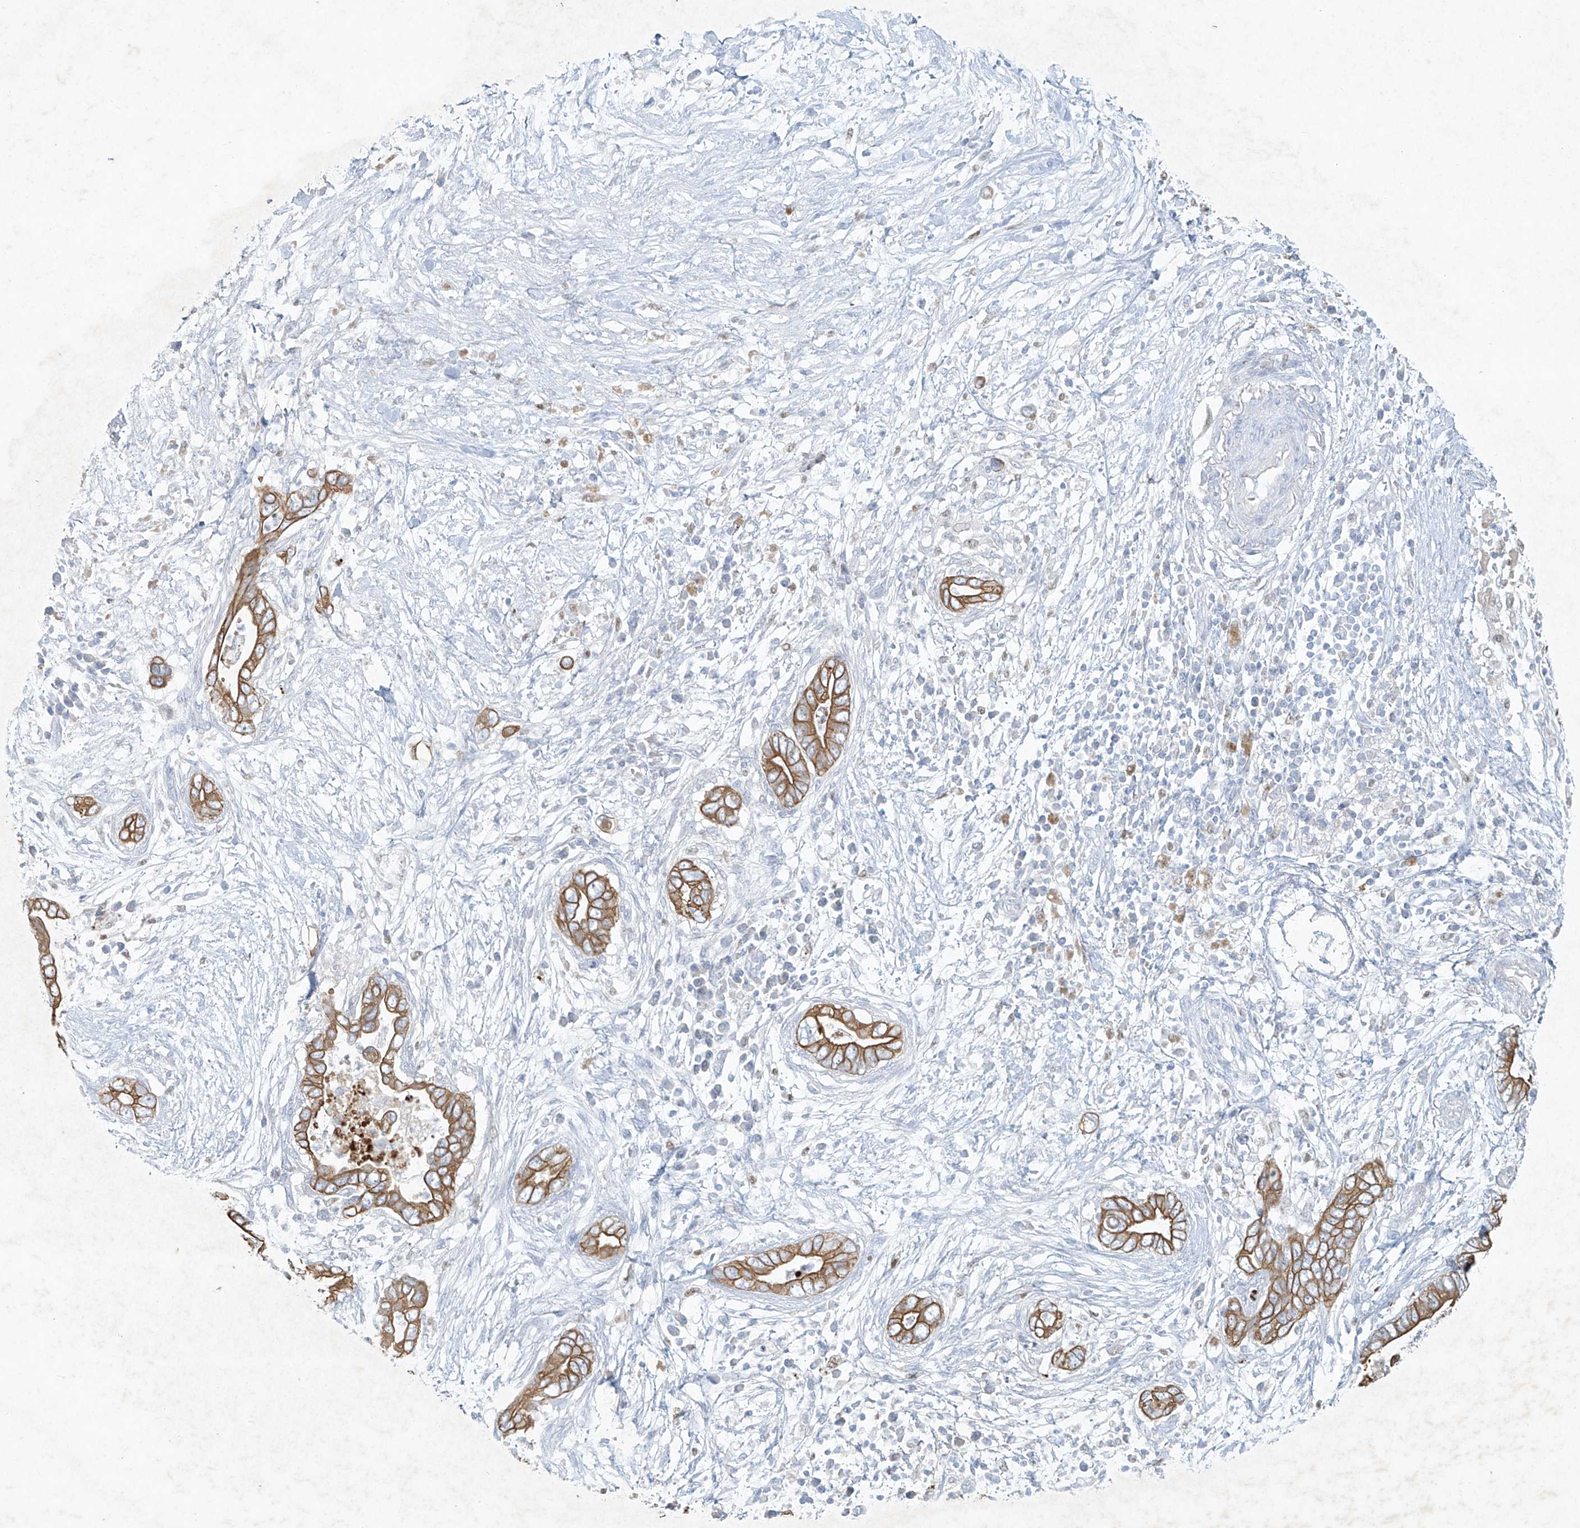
{"staining": {"intensity": "moderate", "quantity": ">75%", "location": "cytoplasmic/membranous"}, "tissue": "pancreatic cancer", "cell_type": "Tumor cells", "image_type": "cancer", "snomed": [{"axis": "morphology", "description": "Adenocarcinoma, NOS"}, {"axis": "topography", "description": "Pancreas"}], "caption": "Immunohistochemistry of human pancreatic adenocarcinoma exhibits medium levels of moderate cytoplasmic/membranous expression in about >75% of tumor cells.", "gene": "TUBE1", "patient": {"sex": "male", "age": 75}}